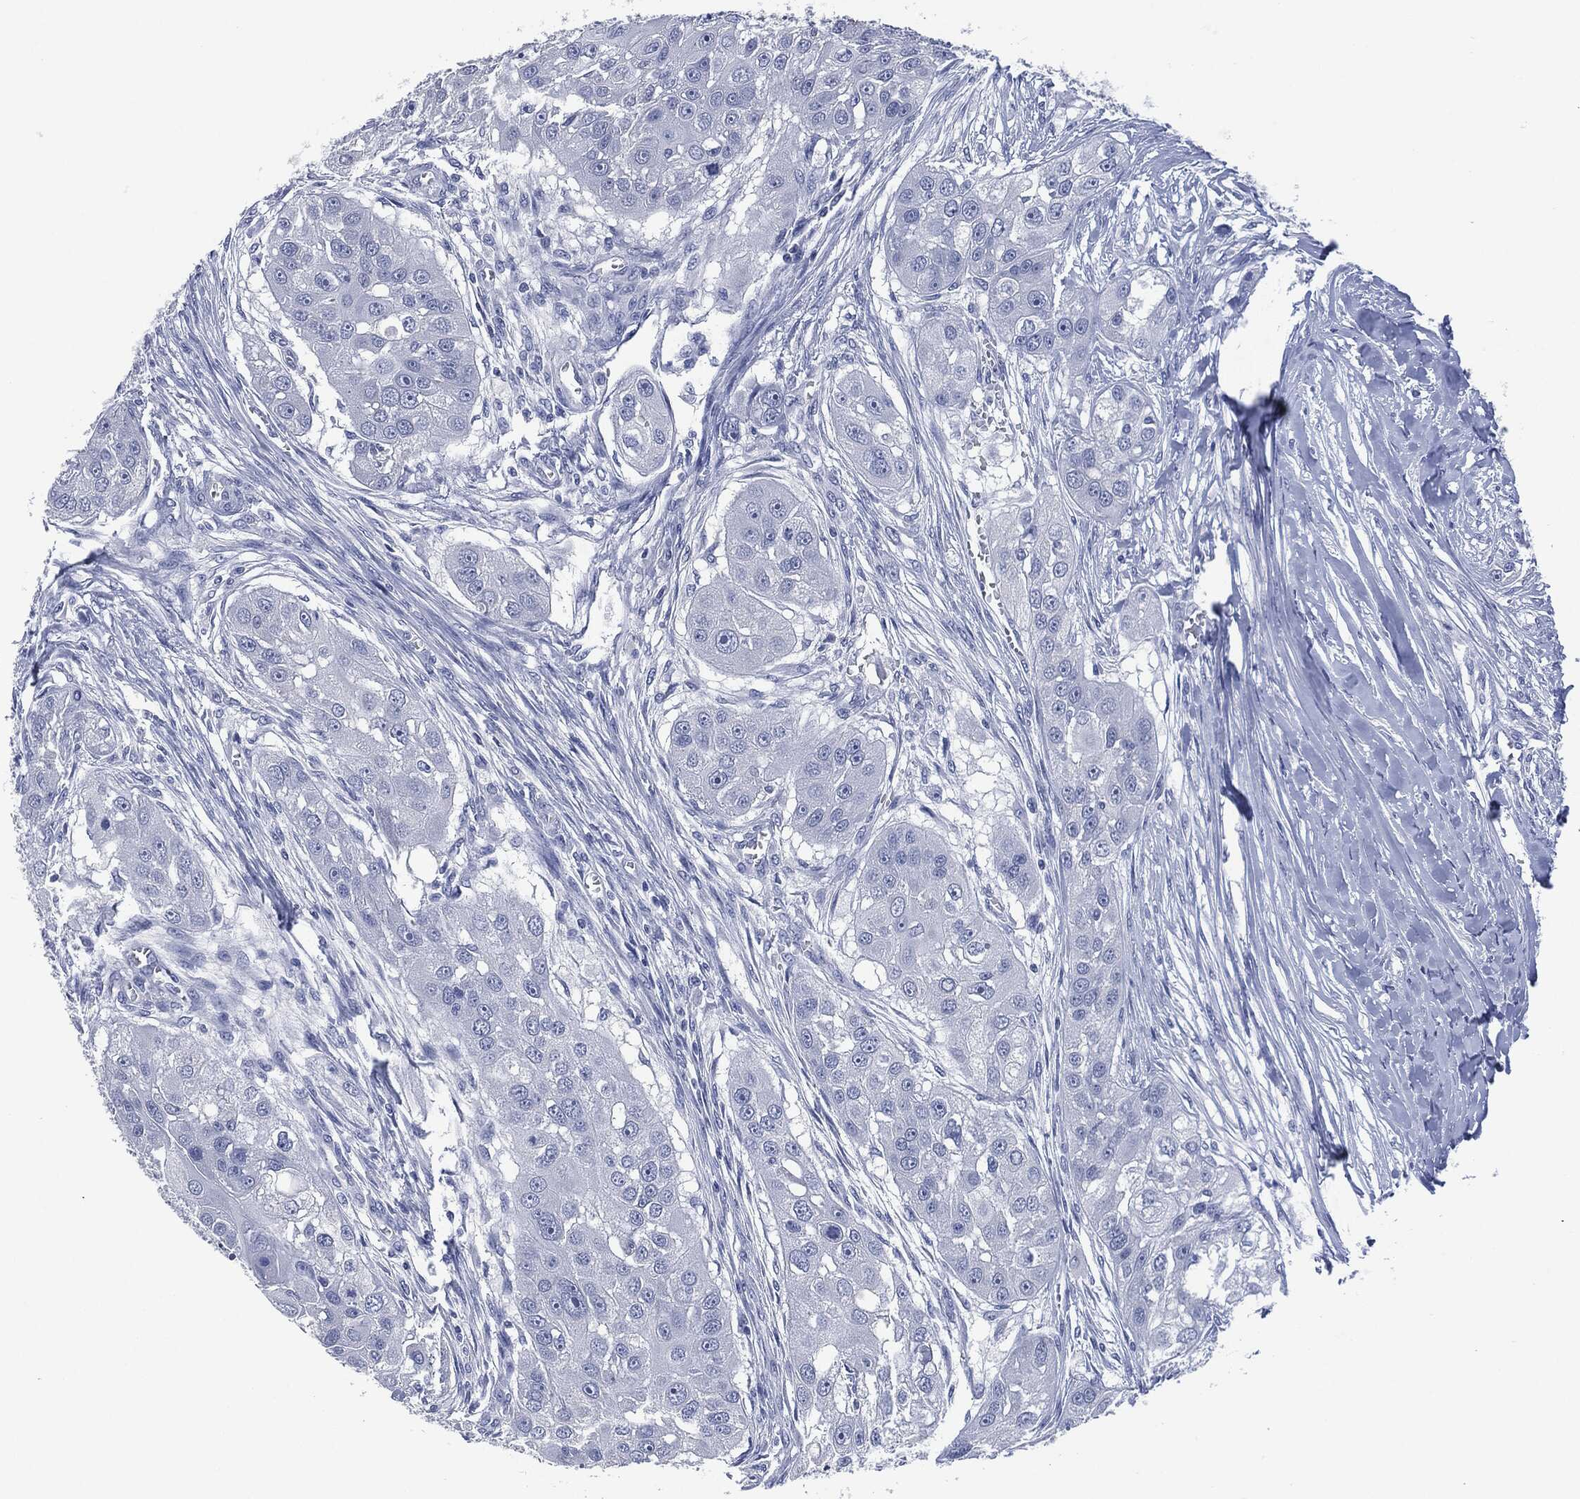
{"staining": {"intensity": "negative", "quantity": "none", "location": "none"}, "tissue": "head and neck cancer", "cell_type": "Tumor cells", "image_type": "cancer", "snomed": [{"axis": "morphology", "description": "Normal tissue, NOS"}, {"axis": "morphology", "description": "Squamous cell carcinoma, NOS"}, {"axis": "topography", "description": "Skeletal muscle"}, {"axis": "topography", "description": "Head-Neck"}], "caption": "Head and neck cancer stained for a protein using IHC exhibits no positivity tumor cells.", "gene": "MUC16", "patient": {"sex": "male", "age": 51}}